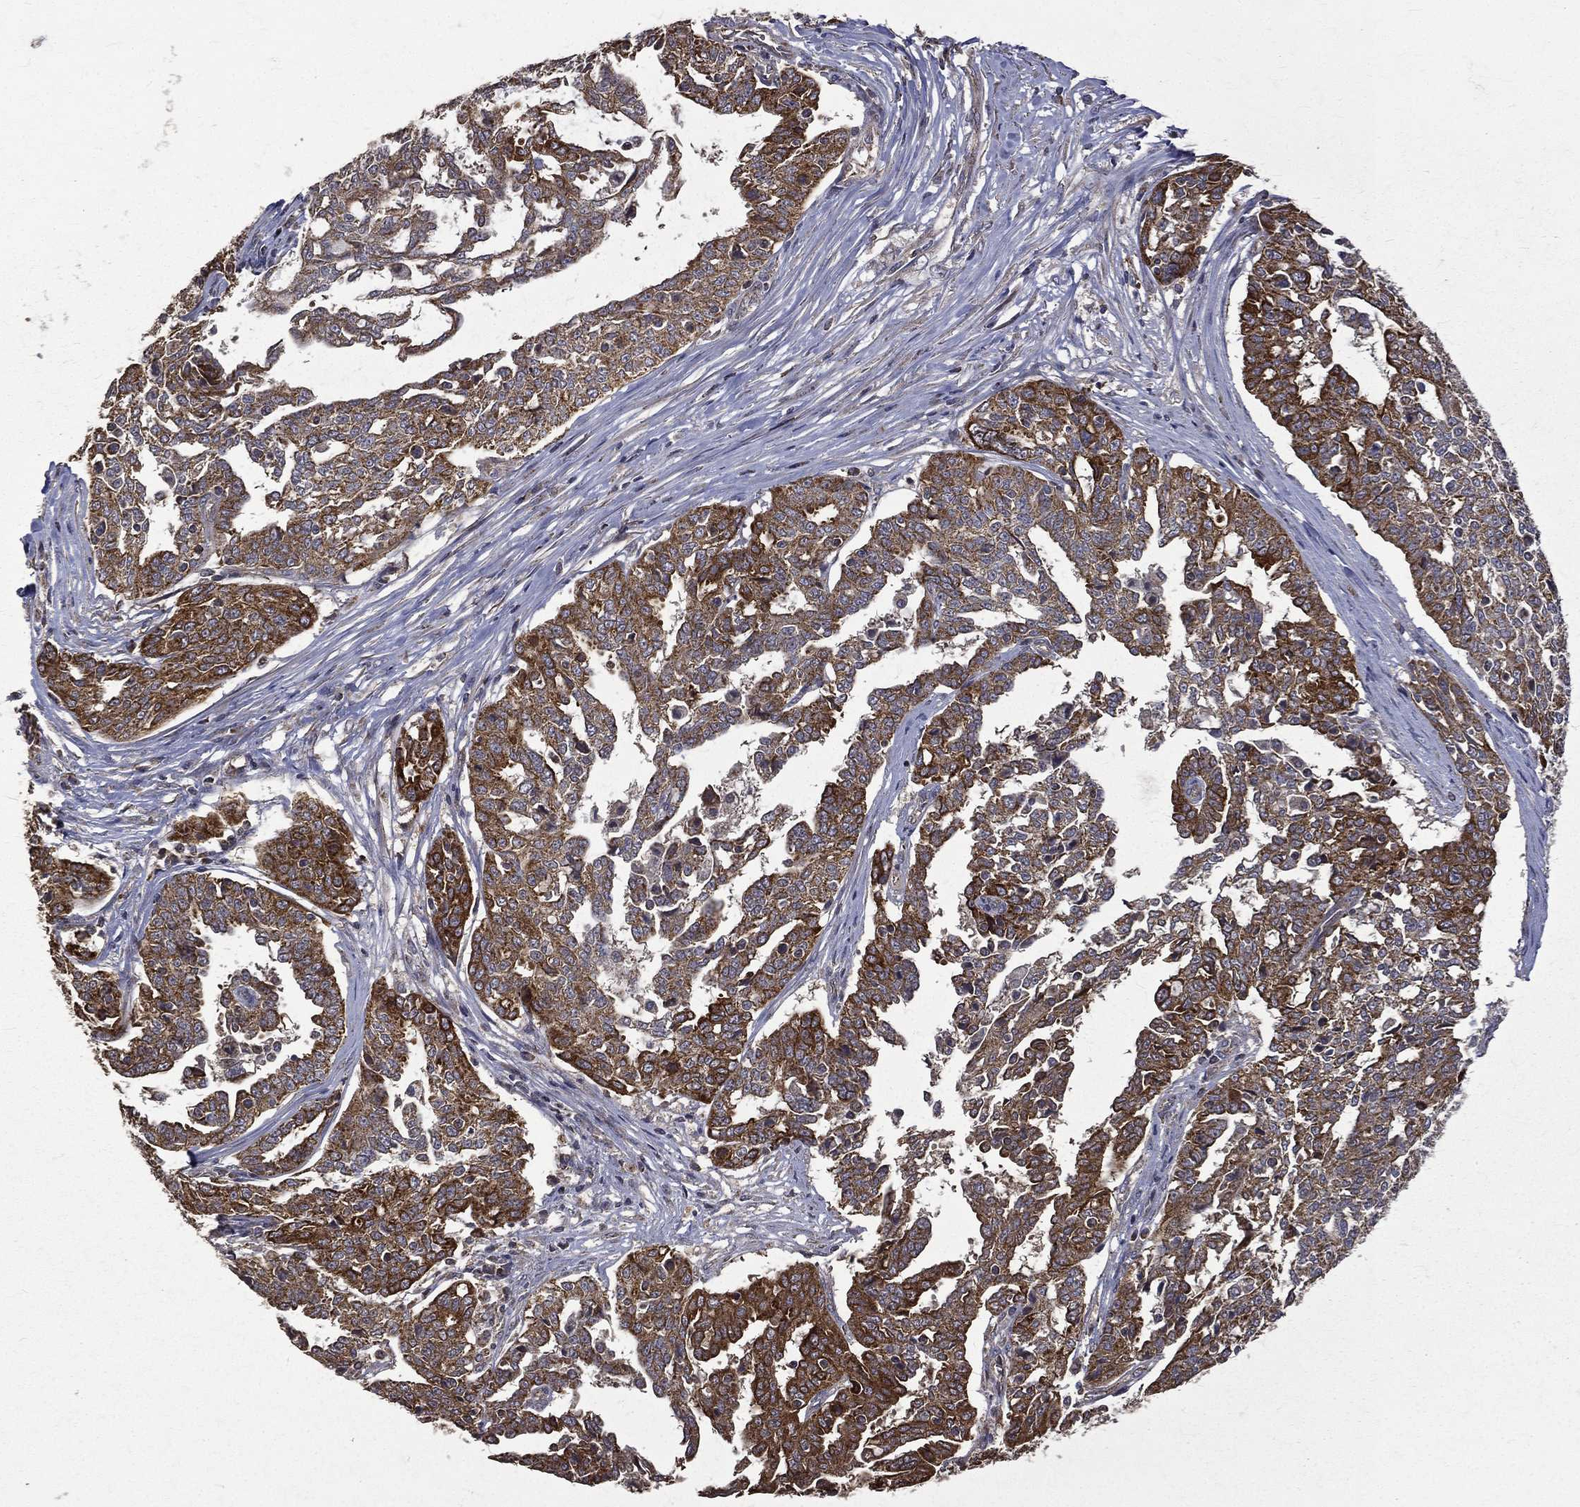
{"staining": {"intensity": "strong", "quantity": ">75%", "location": "cytoplasmic/membranous"}, "tissue": "ovarian cancer", "cell_type": "Tumor cells", "image_type": "cancer", "snomed": [{"axis": "morphology", "description": "Cystadenocarcinoma, serous, NOS"}, {"axis": "topography", "description": "Ovary"}], "caption": "Human ovarian cancer stained for a protein (brown) exhibits strong cytoplasmic/membranous positive positivity in about >75% of tumor cells.", "gene": "RPGR", "patient": {"sex": "female", "age": 67}}